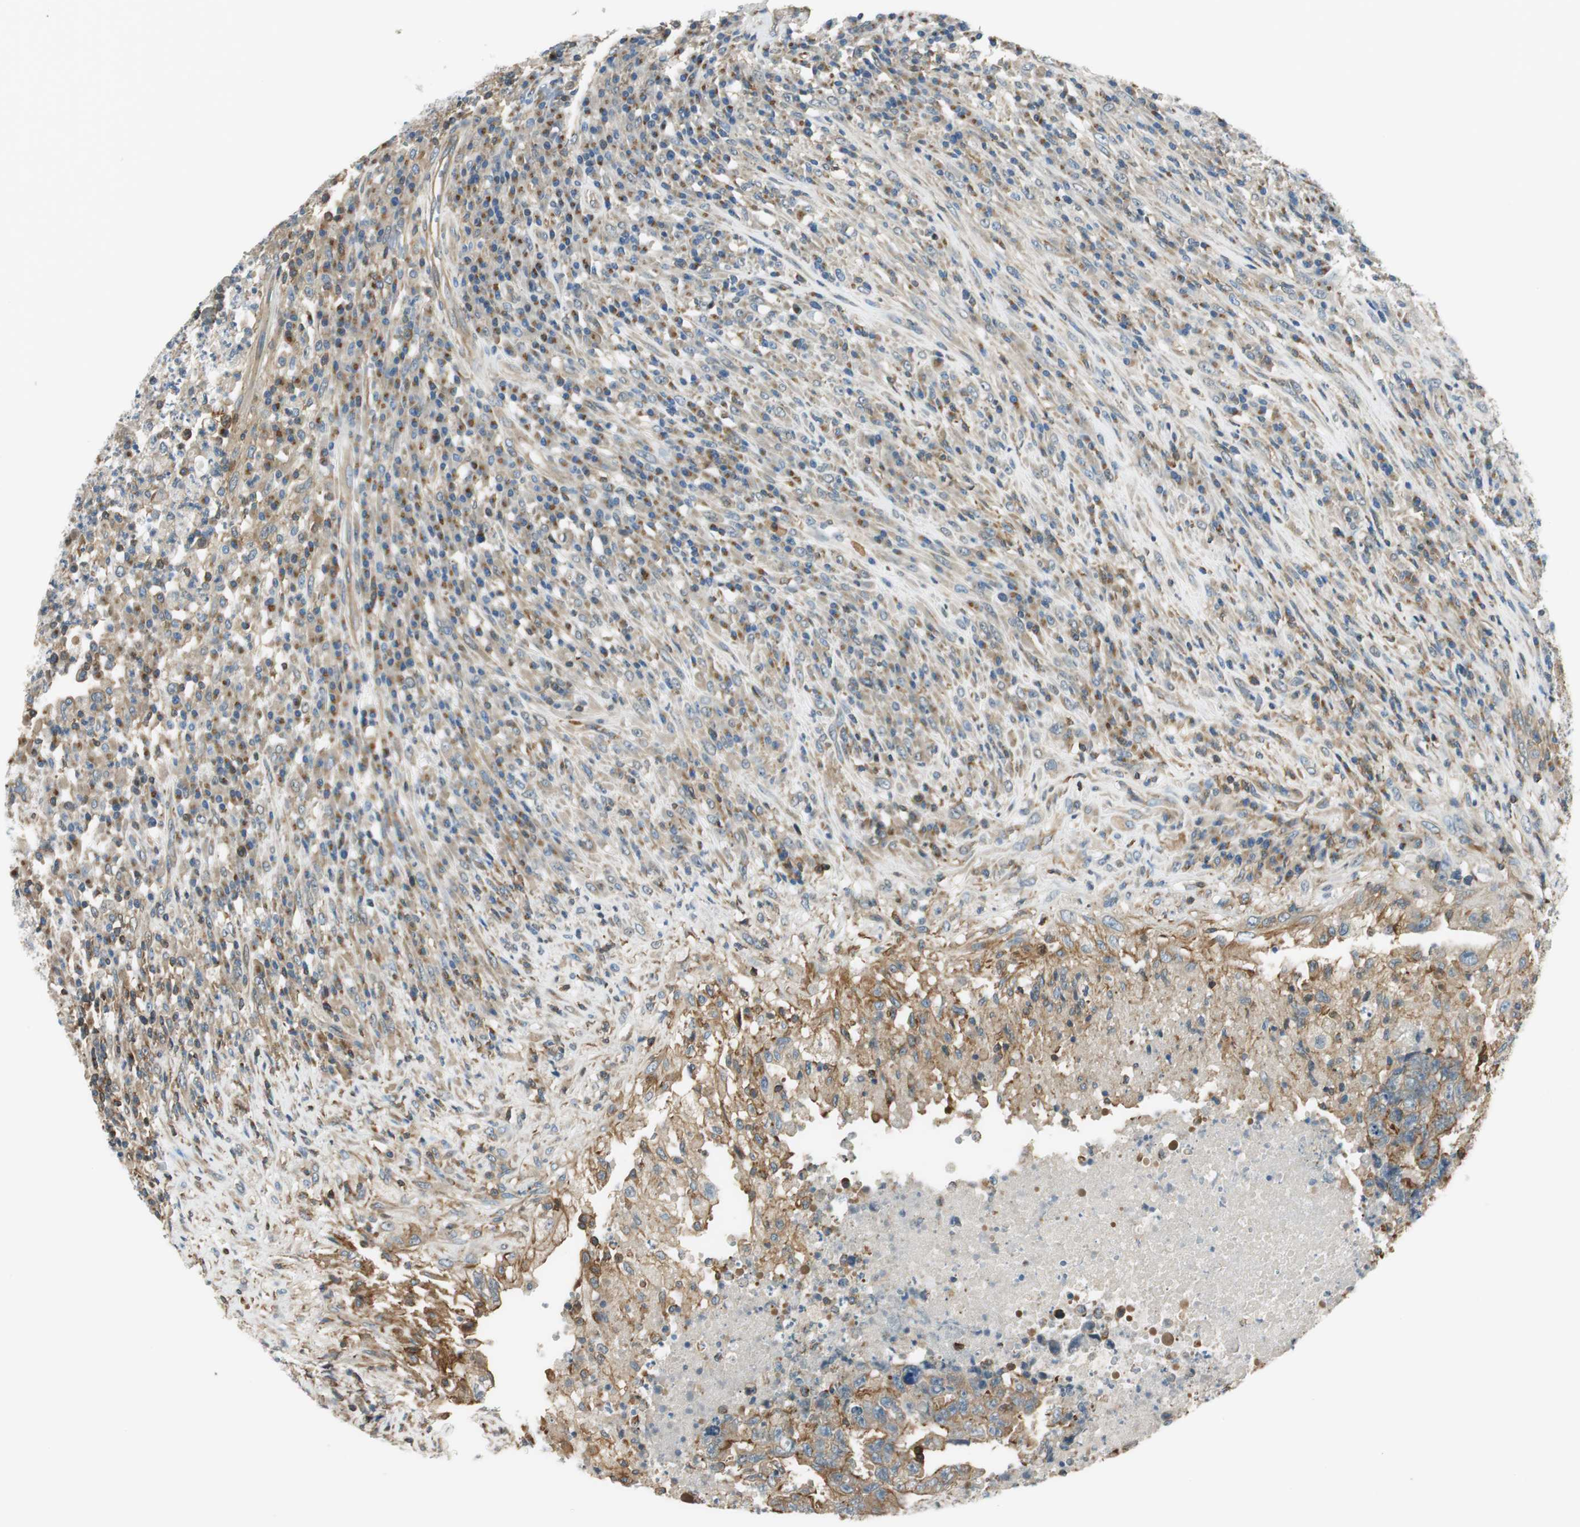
{"staining": {"intensity": "moderate", "quantity": ">75%", "location": "cytoplasmic/membranous"}, "tissue": "testis cancer", "cell_type": "Tumor cells", "image_type": "cancer", "snomed": [{"axis": "morphology", "description": "Necrosis, NOS"}, {"axis": "morphology", "description": "Carcinoma, Embryonal, NOS"}, {"axis": "topography", "description": "Testis"}], "caption": "A histopathology image of human embryonal carcinoma (testis) stained for a protein shows moderate cytoplasmic/membranous brown staining in tumor cells.", "gene": "PI4K2B", "patient": {"sex": "male", "age": 19}}